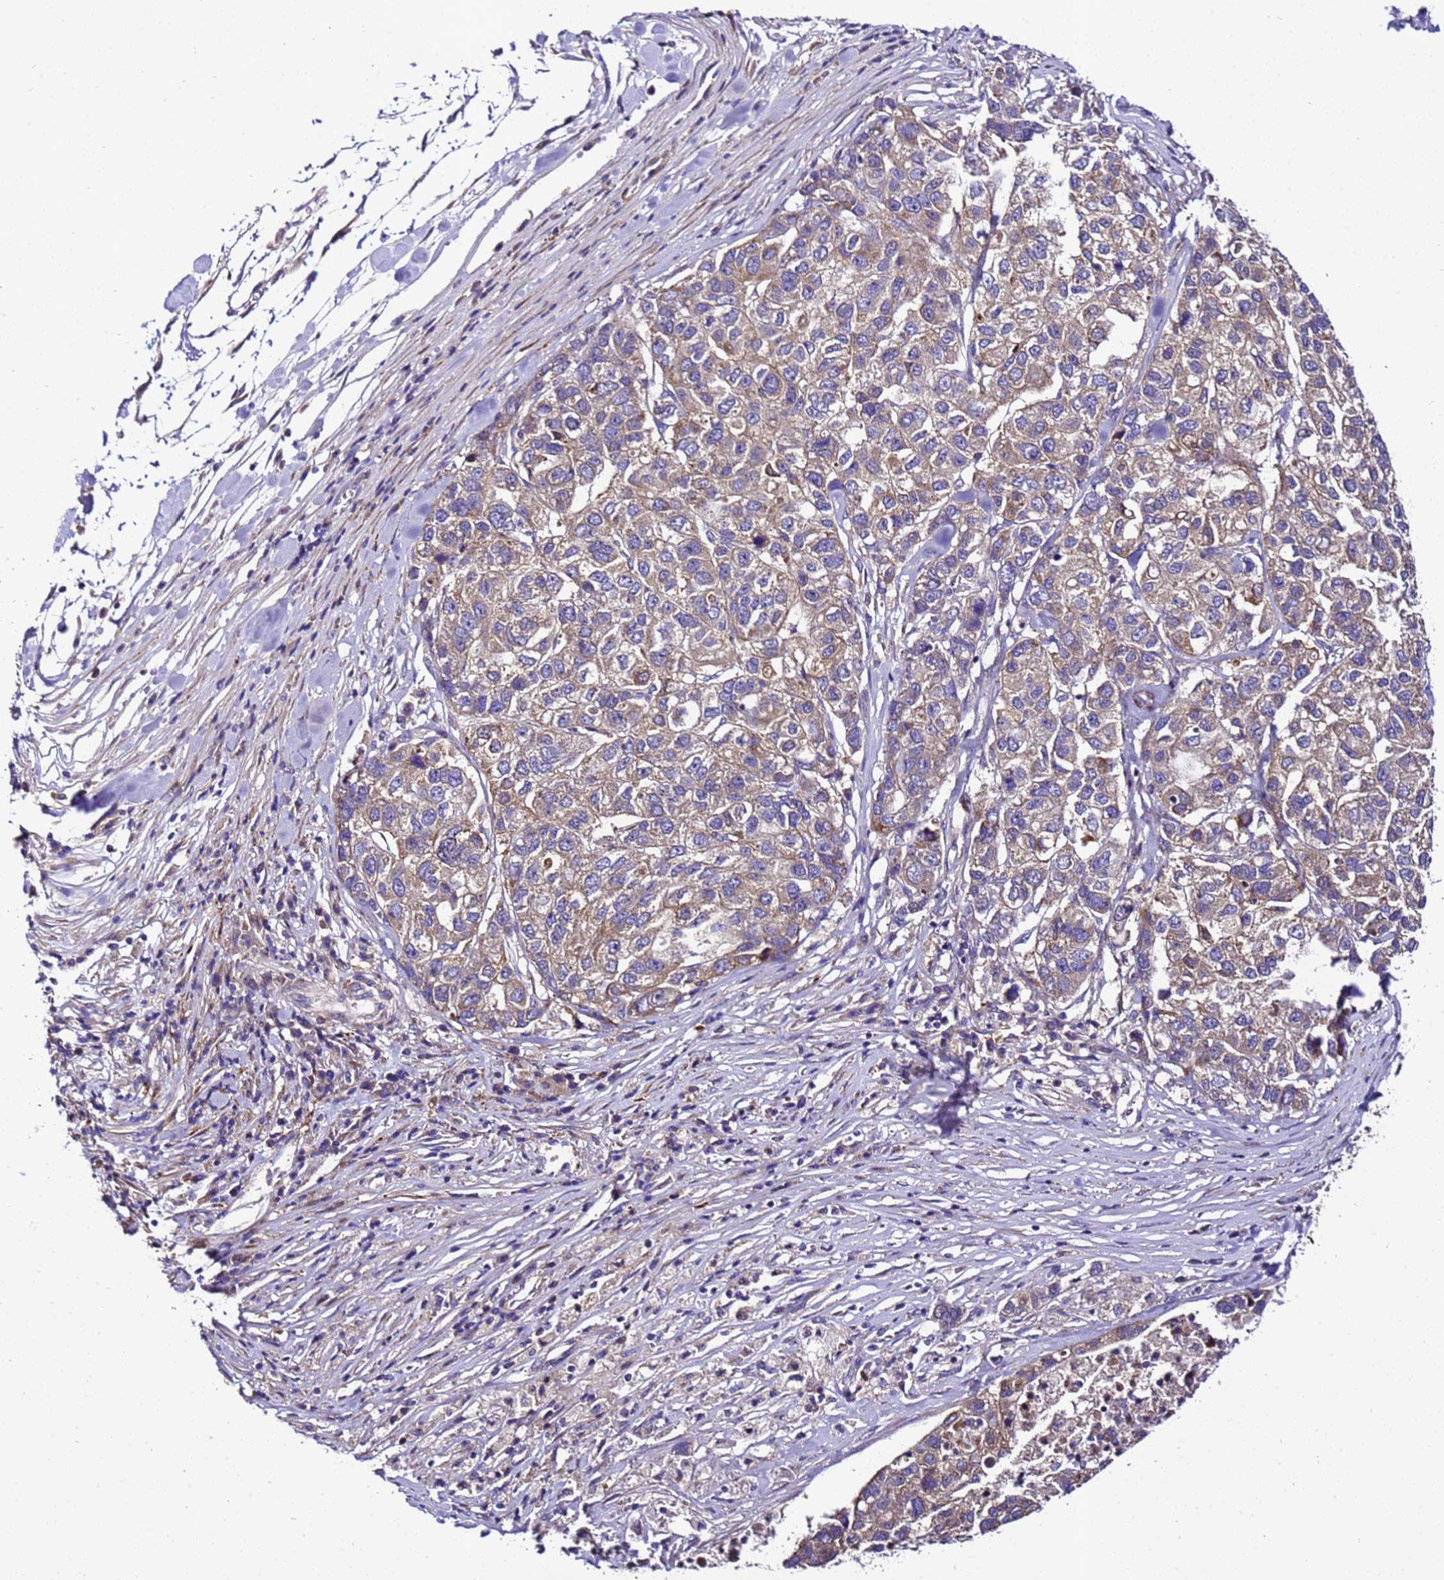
{"staining": {"intensity": "moderate", "quantity": "25%-75%", "location": "cytoplasmic/membranous"}, "tissue": "pancreatic cancer", "cell_type": "Tumor cells", "image_type": "cancer", "snomed": [{"axis": "morphology", "description": "Adenocarcinoma, NOS"}, {"axis": "topography", "description": "Pancreas"}], "caption": "Pancreatic cancer was stained to show a protein in brown. There is medium levels of moderate cytoplasmic/membranous positivity in about 25%-75% of tumor cells.", "gene": "ZNF417", "patient": {"sex": "female", "age": 61}}